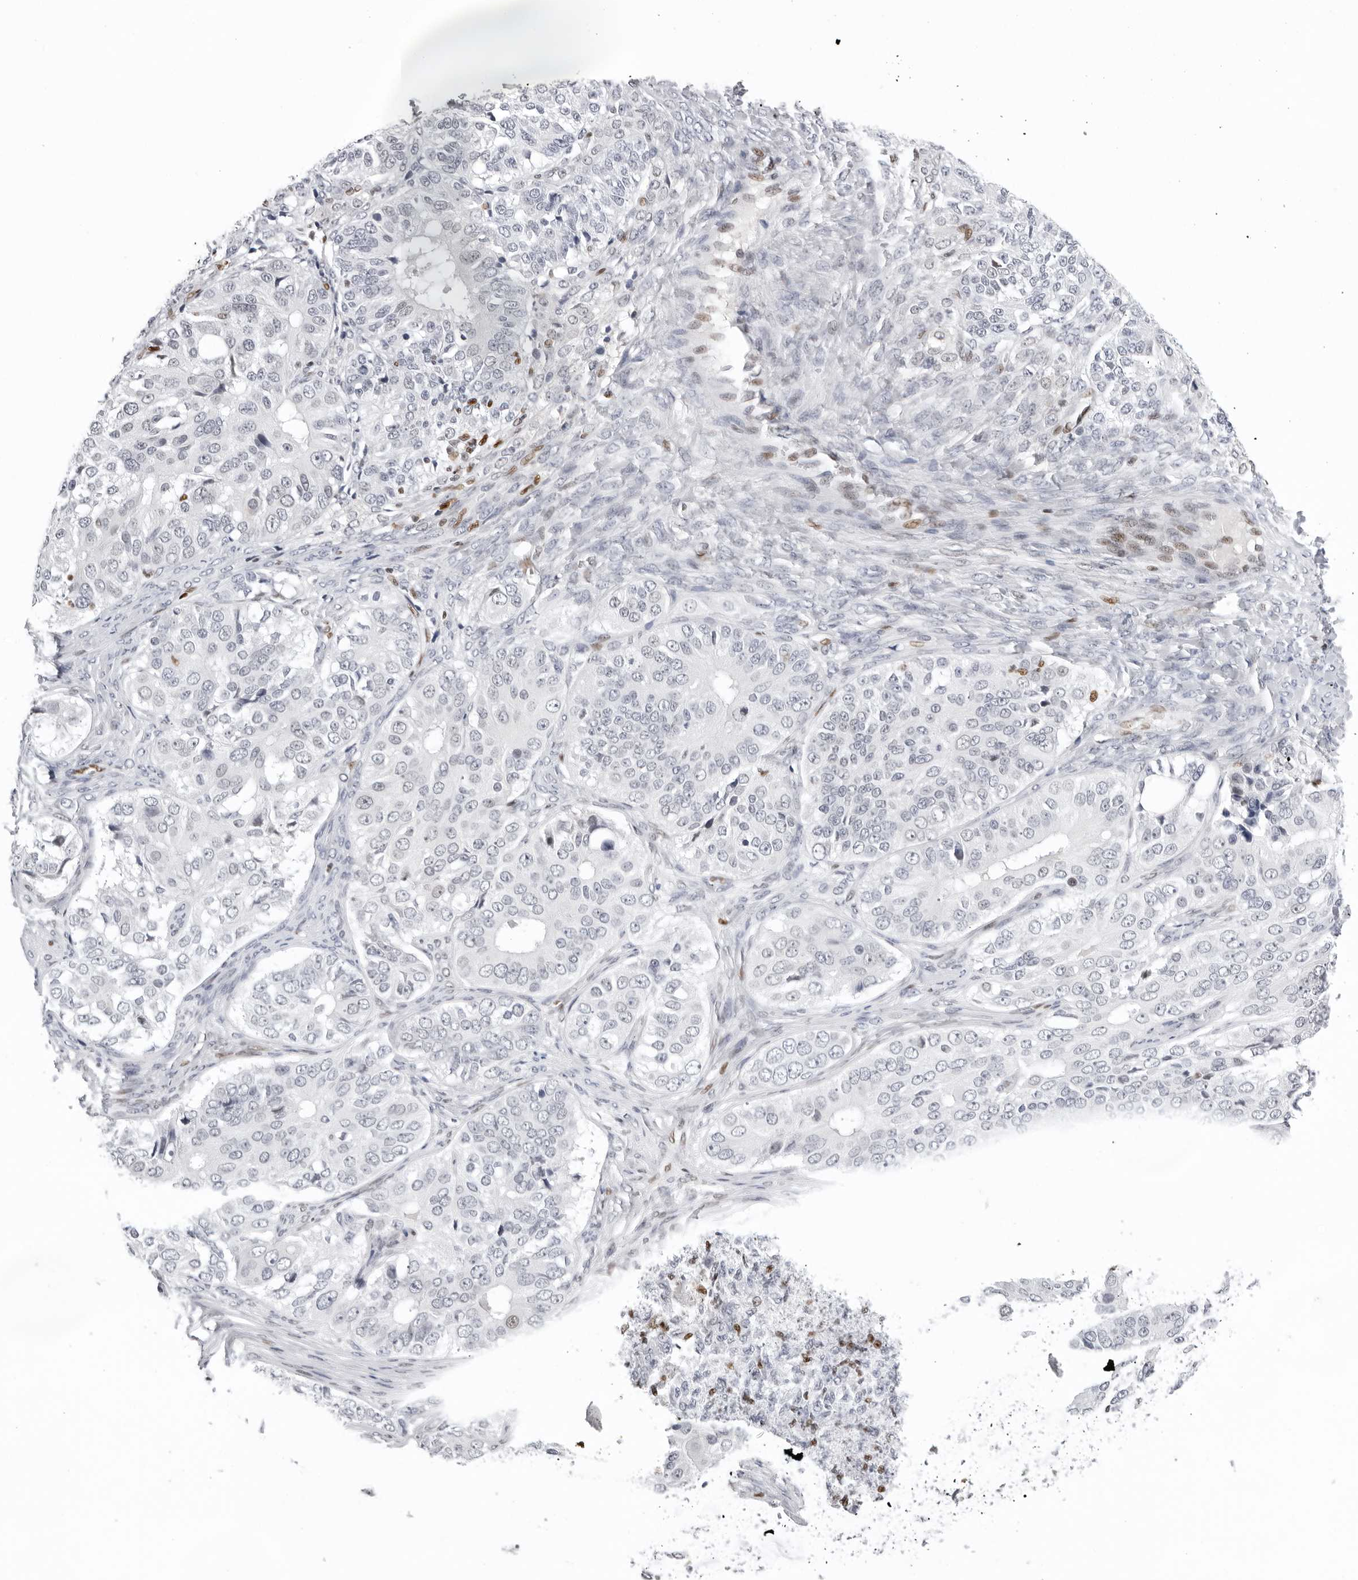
{"staining": {"intensity": "negative", "quantity": "none", "location": "none"}, "tissue": "ovarian cancer", "cell_type": "Tumor cells", "image_type": "cancer", "snomed": [{"axis": "morphology", "description": "Carcinoma, endometroid"}, {"axis": "topography", "description": "Ovary"}], "caption": "Immunohistochemistry histopathology image of neoplastic tissue: human endometroid carcinoma (ovarian) stained with DAB demonstrates no significant protein staining in tumor cells. (DAB (3,3'-diaminobenzidine) IHC, high magnification).", "gene": "OGG1", "patient": {"sex": "female", "age": 51}}